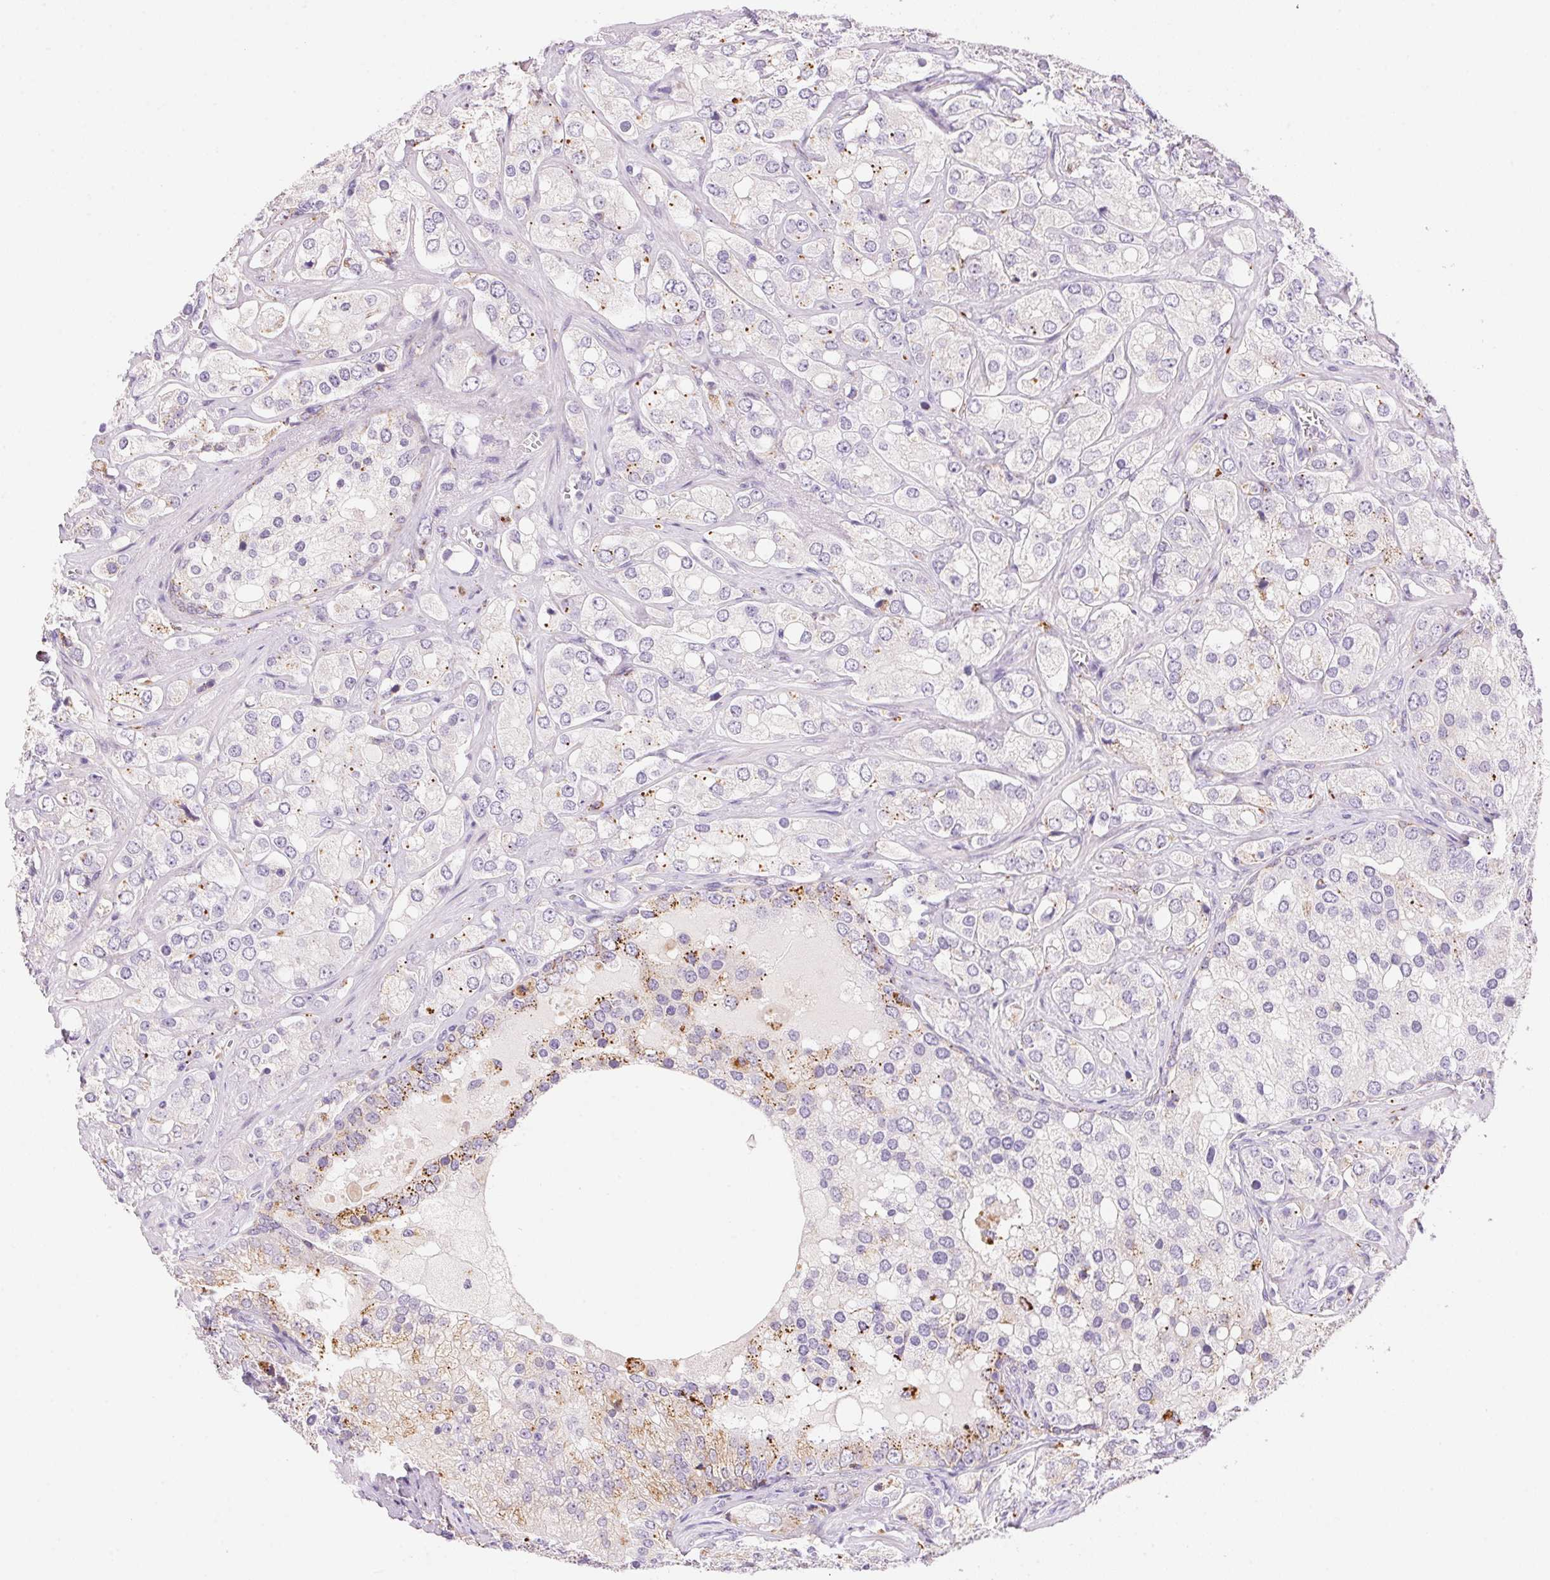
{"staining": {"intensity": "moderate", "quantity": "<25%", "location": "cytoplasmic/membranous"}, "tissue": "prostate cancer", "cell_type": "Tumor cells", "image_type": "cancer", "snomed": [{"axis": "morphology", "description": "Adenocarcinoma, High grade"}, {"axis": "topography", "description": "Prostate"}], "caption": "Tumor cells demonstrate moderate cytoplasmic/membranous positivity in about <25% of cells in prostate cancer. Nuclei are stained in blue.", "gene": "TEKT1", "patient": {"sex": "male", "age": 67}}